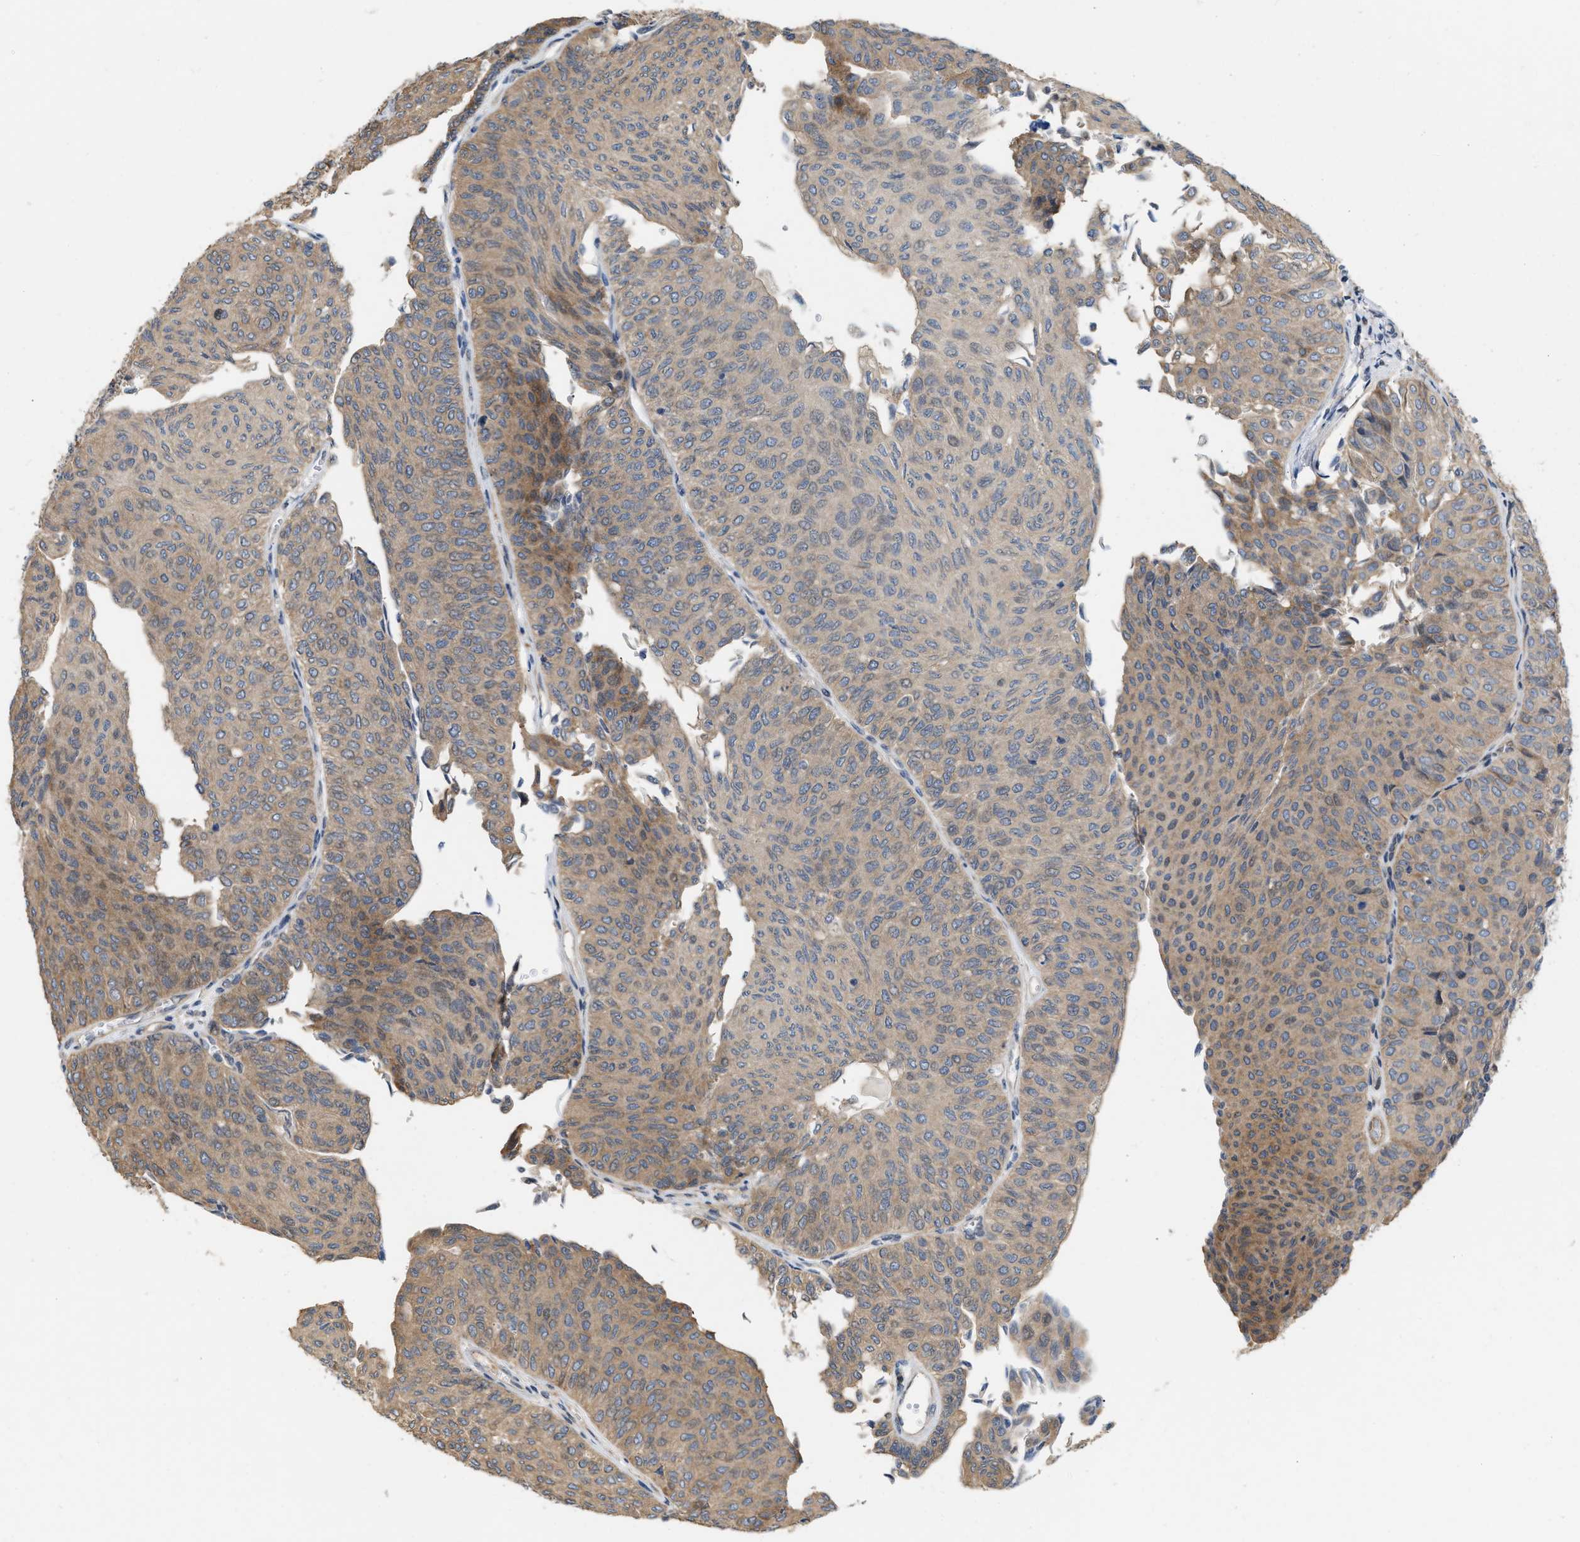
{"staining": {"intensity": "moderate", "quantity": "25%-75%", "location": "cytoplasmic/membranous"}, "tissue": "urothelial cancer", "cell_type": "Tumor cells", "image_type": "cancer", "snomed": [{"axis": "morphology", "description": "Urothelial carcinoma, Low grade"}, {"axis": "topography", "description": "Urinary bladder"}], "caption": "A high-resolution histopathology image shows IHC staining of urothelial carcinoma (low-grade), which shows moderate cytoplasmic/membranous expression in approximately 25%-75% of tumor cells.", "gene": "CSNK1A1", "patient": {"sex": "male", "age": 78}}